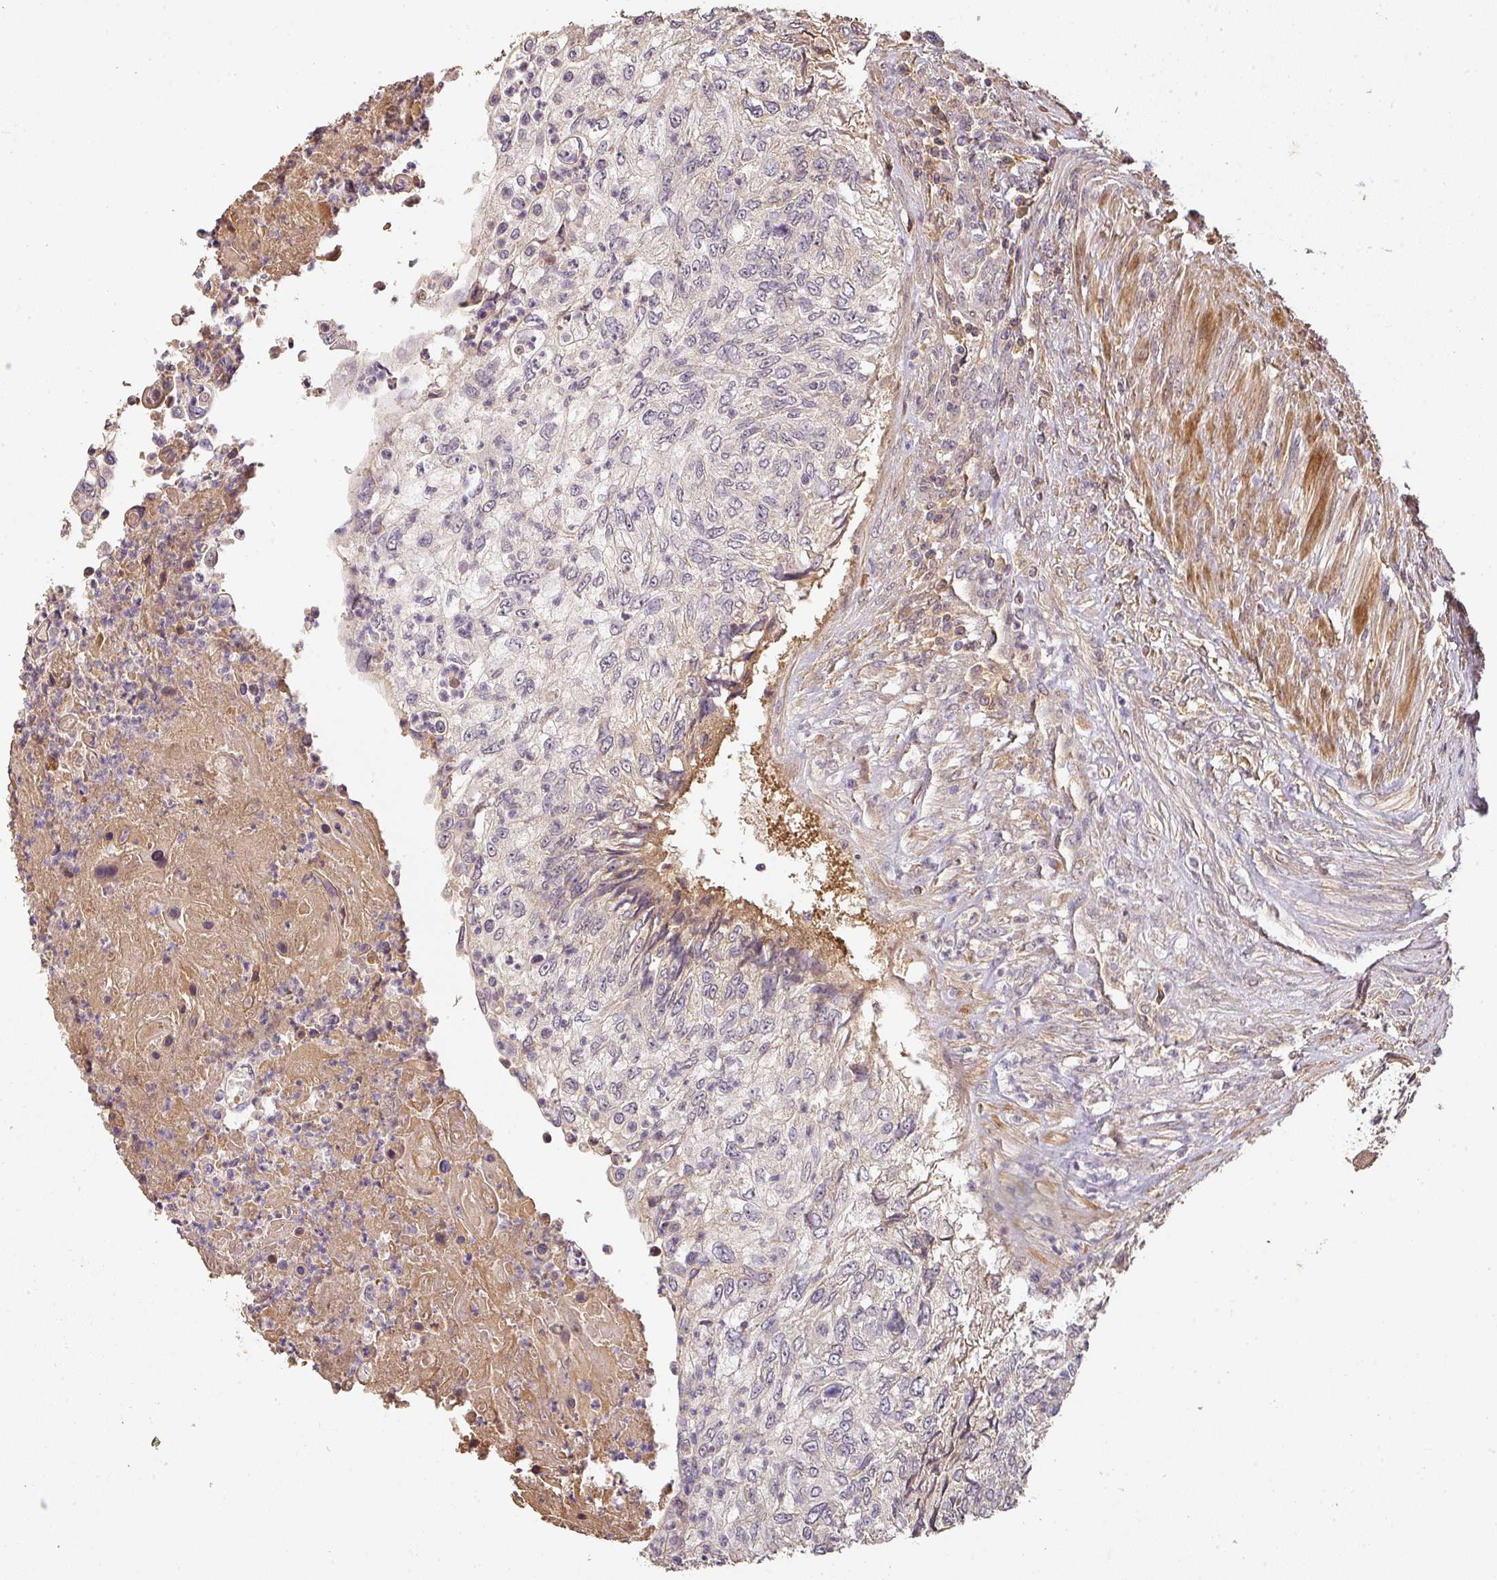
{"staining": {"intensity": "weak", "quantity": "<25%", "location": "cytoplasmic/membranous"}, "tissue": "urothelial cancer", "cell_type": "Tumor cells", "image_type": "cancer", "snomed": [{"axis": "morphology", "description": "Urothelial carcinoma, High grade"}, {"axis": "topography", "description": "Urinary bladder"}], "caption": "DAB (3,3'-diaminobenzidine) immunohistochemical staining of human urothelial cancer demonstrates no significant staining in tumor cells. The staining is performed using DAB (3,3'-diaminobenzidine) brown chromogen with nuclei counter-stained in using hematoxylin.", "gene": "BPIFB3", "patient": {"sex": "female", "age": 60}}